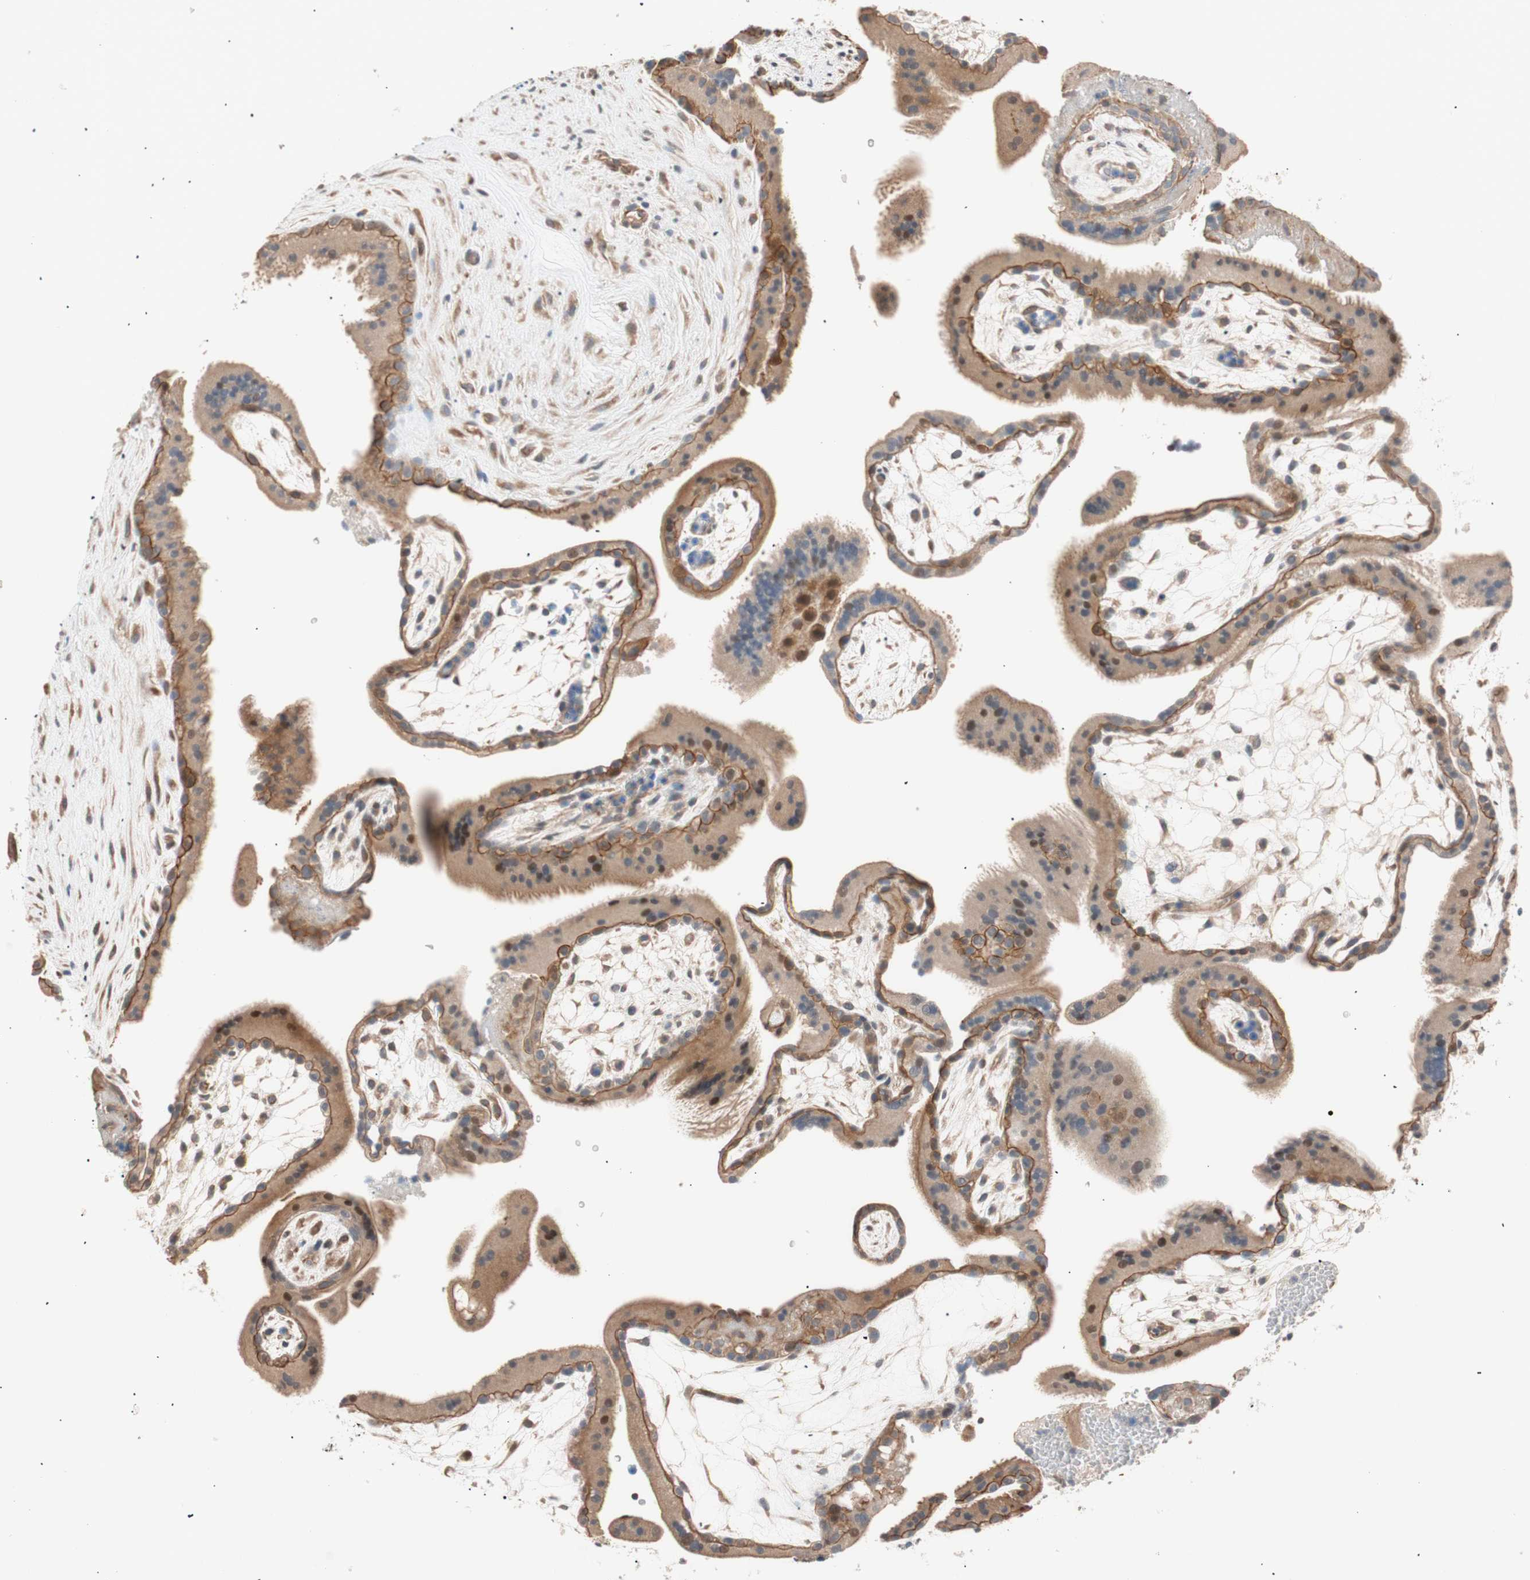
{"staining": {"intensity": "moderate", "quantity": "25%-75%", "location": "cytoplasmic/membranous,nuclear"}, "tissue": "placenta", "cell_type": "Trophoblastic cells", "image_type": "normal", "snomed": [{"axis": "morphology", "description": "Normal tissue, NOS"}, {"axis": "topography", "description": "Placenta"}], "caption": "The immunohistochemical stain highlights moderate cytoplasmic/membranous,nuclear expression in trophoblastic cells of benign placenta. The staining was performed using DAB, with brown indicating positive protein expression. Nuclei are stained blue with hematoxylin.", "gene": "SMG1", "patient": {"sex": "female", "age": 19}}